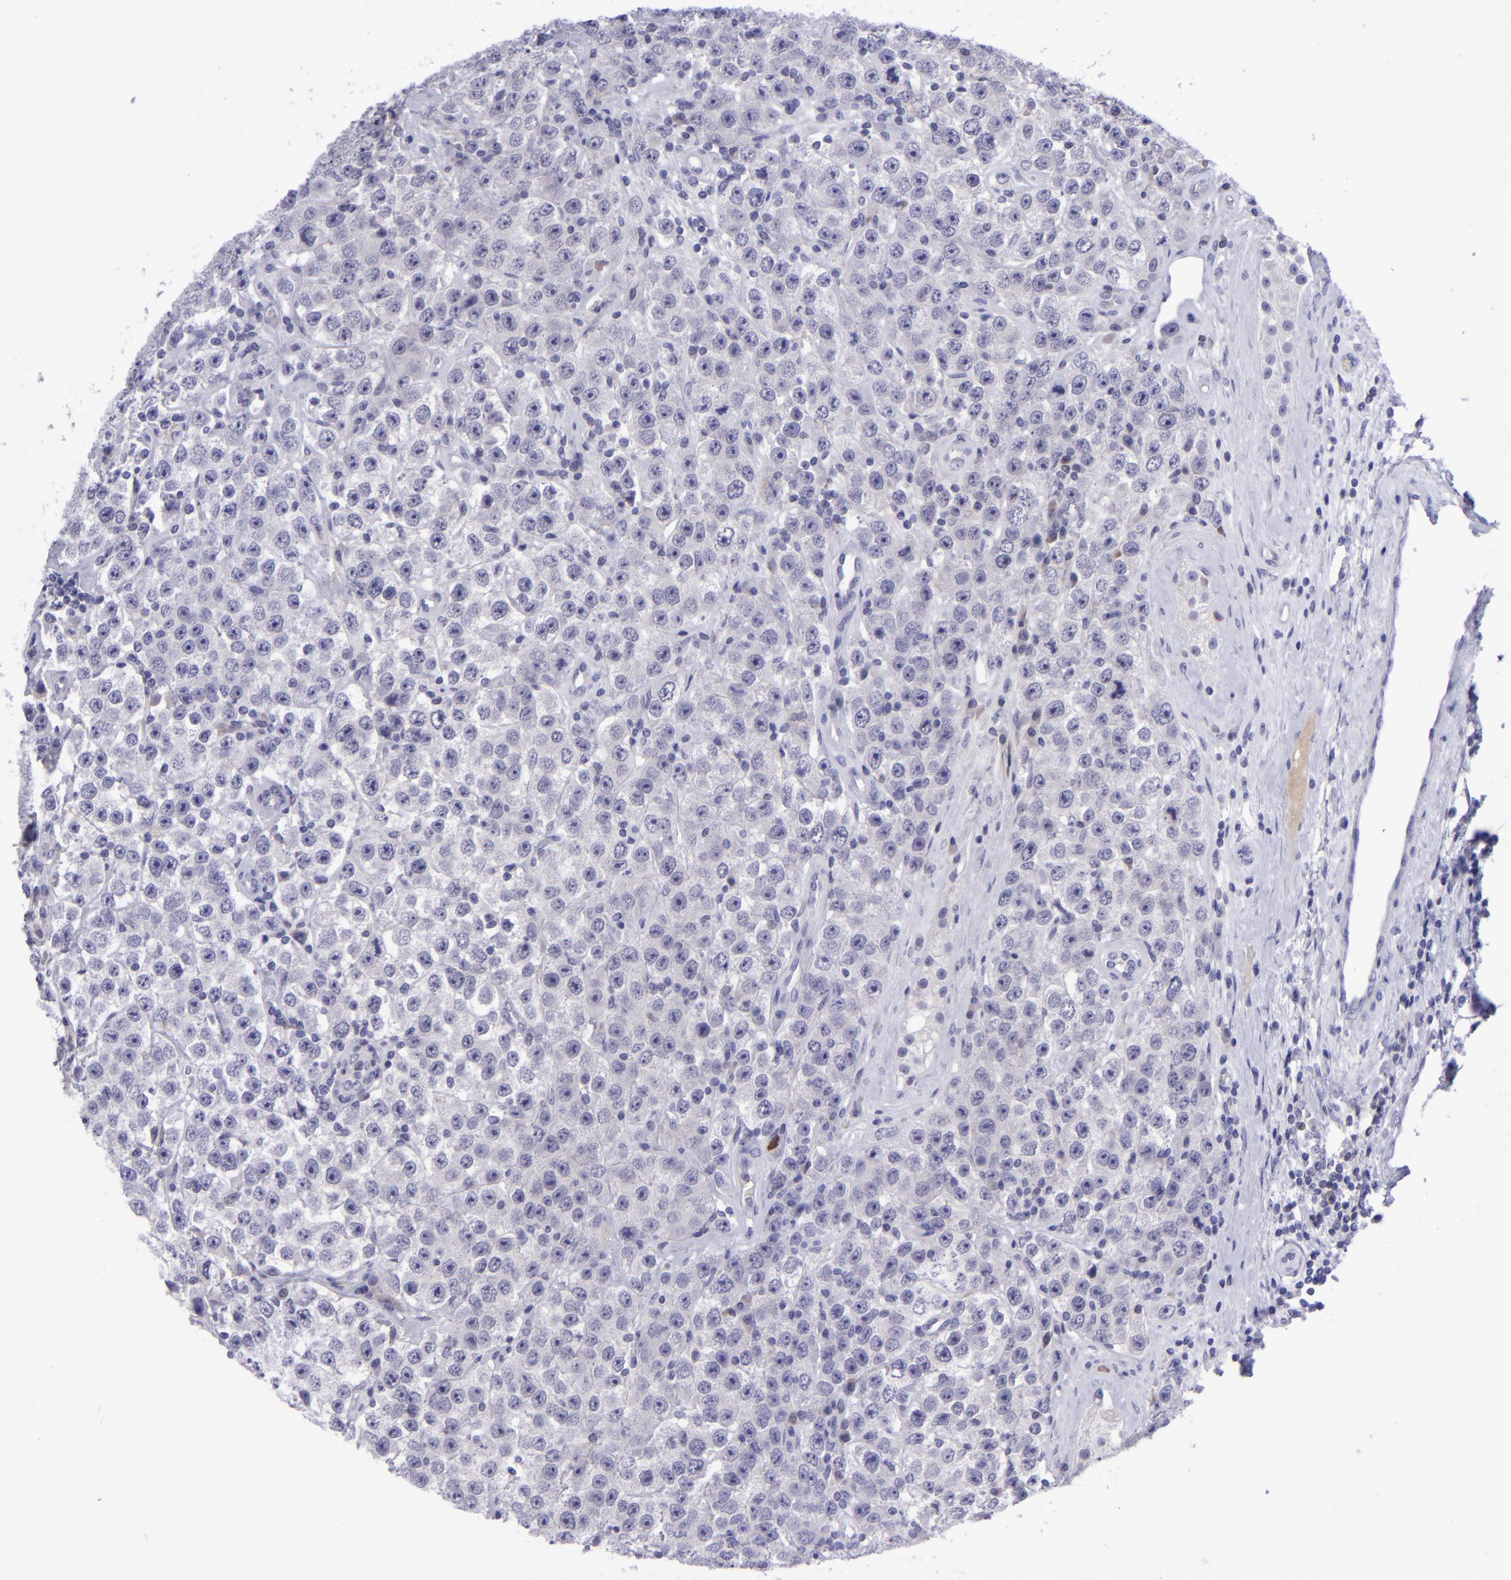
{"staining": {"intensity": "negative", "quantity": "none", "location": "none"}, "tissue": "testis cancer", "cell_type": "Tumor cells", "image_type": "cancer", "snomed": [{"axis": "morphology", "description": "Seminoma, NOS"}, {"axis": "topography", "description": "Testis"}], "caption": "Immunohistochemistry image of neoplastic tissue: human testis cancer stained with DAB (3,3'-diaminobenzidine) exhibits no significant protein expression in tumor cells.", "gene": "POU2F2", "patient": {"sex": "male", "age": 52}}